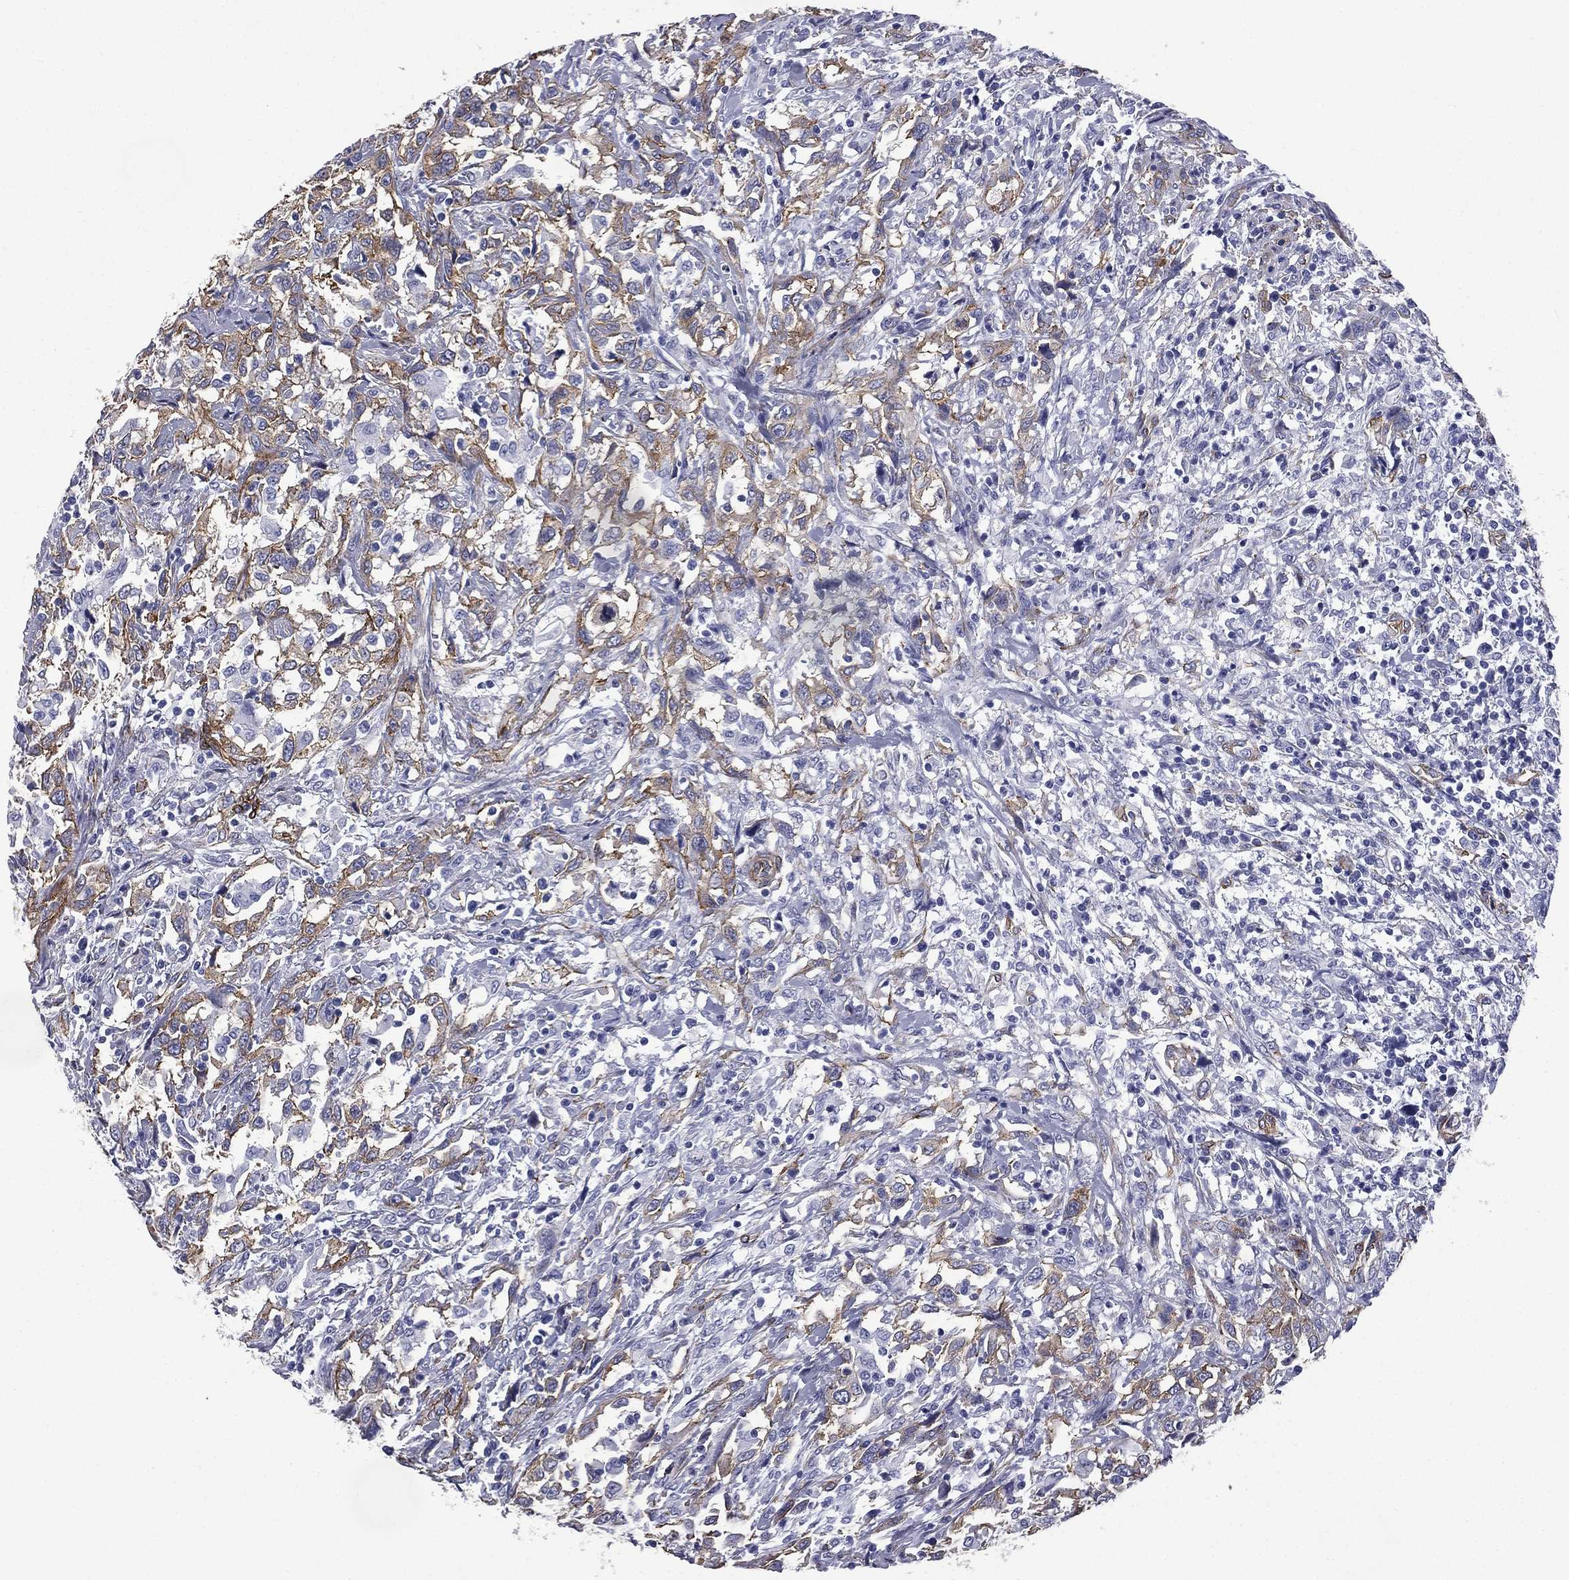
{"staining": {"intensity": "weak", "quantity": "25%-75%", "location": "cytoplasmic/membranous"}, "tissue": "urothelial cancer", "cell_type": "Tumor cells", "image_type": "cancer", "snomed": [{"axis": "morphology", "description": "Urothelial carcinoma, NOS"}, {"axis": "morphology", "description": "Urothelial carcinoma, High grade"}, {"axis": "topography", "description": "Urinary bladder"}], "caption": "Weak cytoplasmic/membranous protein staining is appreciated in about 25%-75% of tumor cells in transitional cell carcinoma.", "gene": "CAVIN3", "patient": {"sex": "female", "age": 64}}